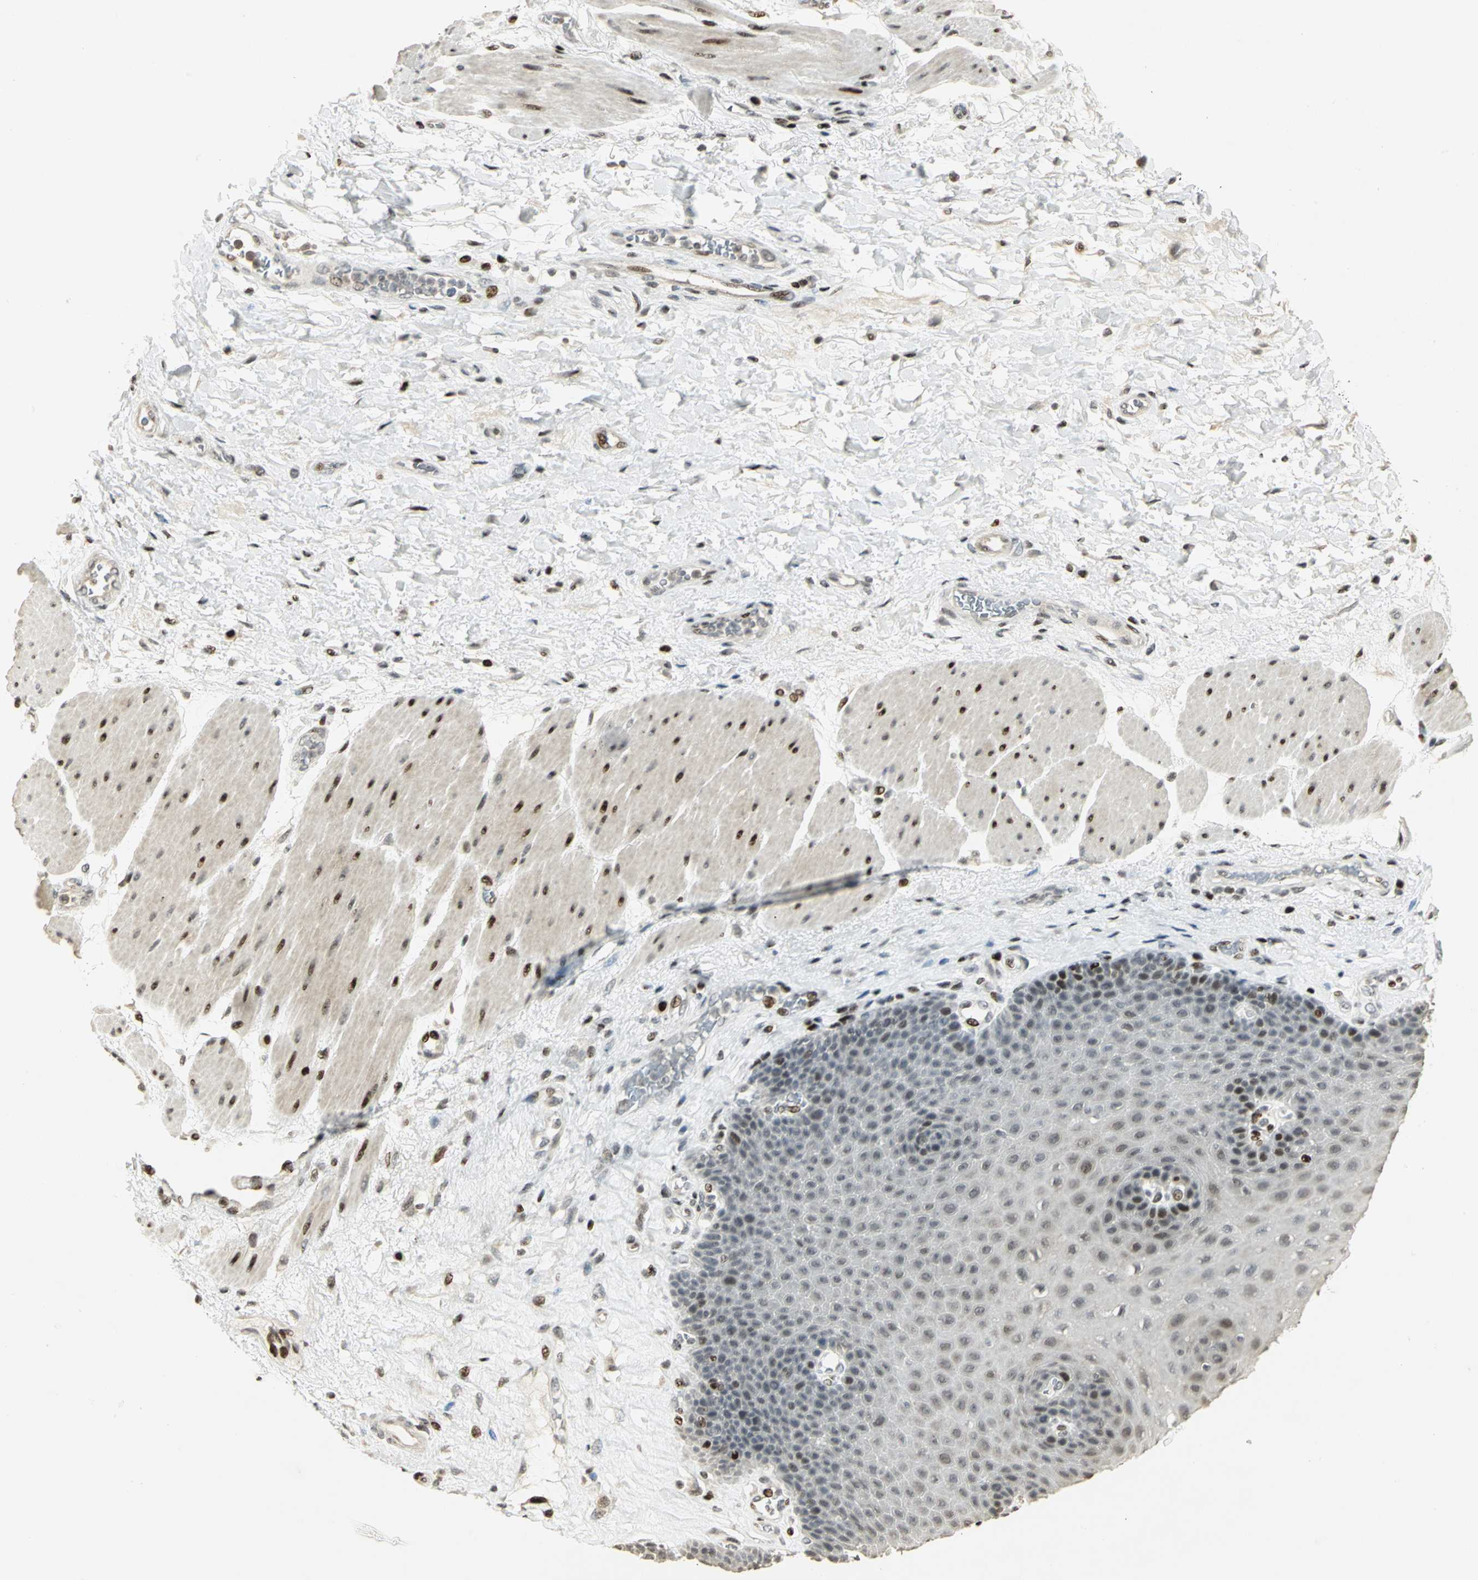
{"staining": {"intensity": "strong", "quantity": "<25%", "location": "nuclear"}, "tissue": "esophagus", "cell_type": "Squamous epithelial cells", "image_type": "normal", "snomed": [{"axis": "morphology", "description": "Normal tissue, NOS"}, {"axis": "topography", "description": "Esophagus"}], "caption": "Immunohistochemistry of normal human esophagus displays medium levels of strong nuclear expression in approximately <25% of squamous epithelial cells. (DAB IHC with brightfield microscopy, high magnification).", "gene": "KDM1A", "patient": {"sex": "female", "age": 72}}